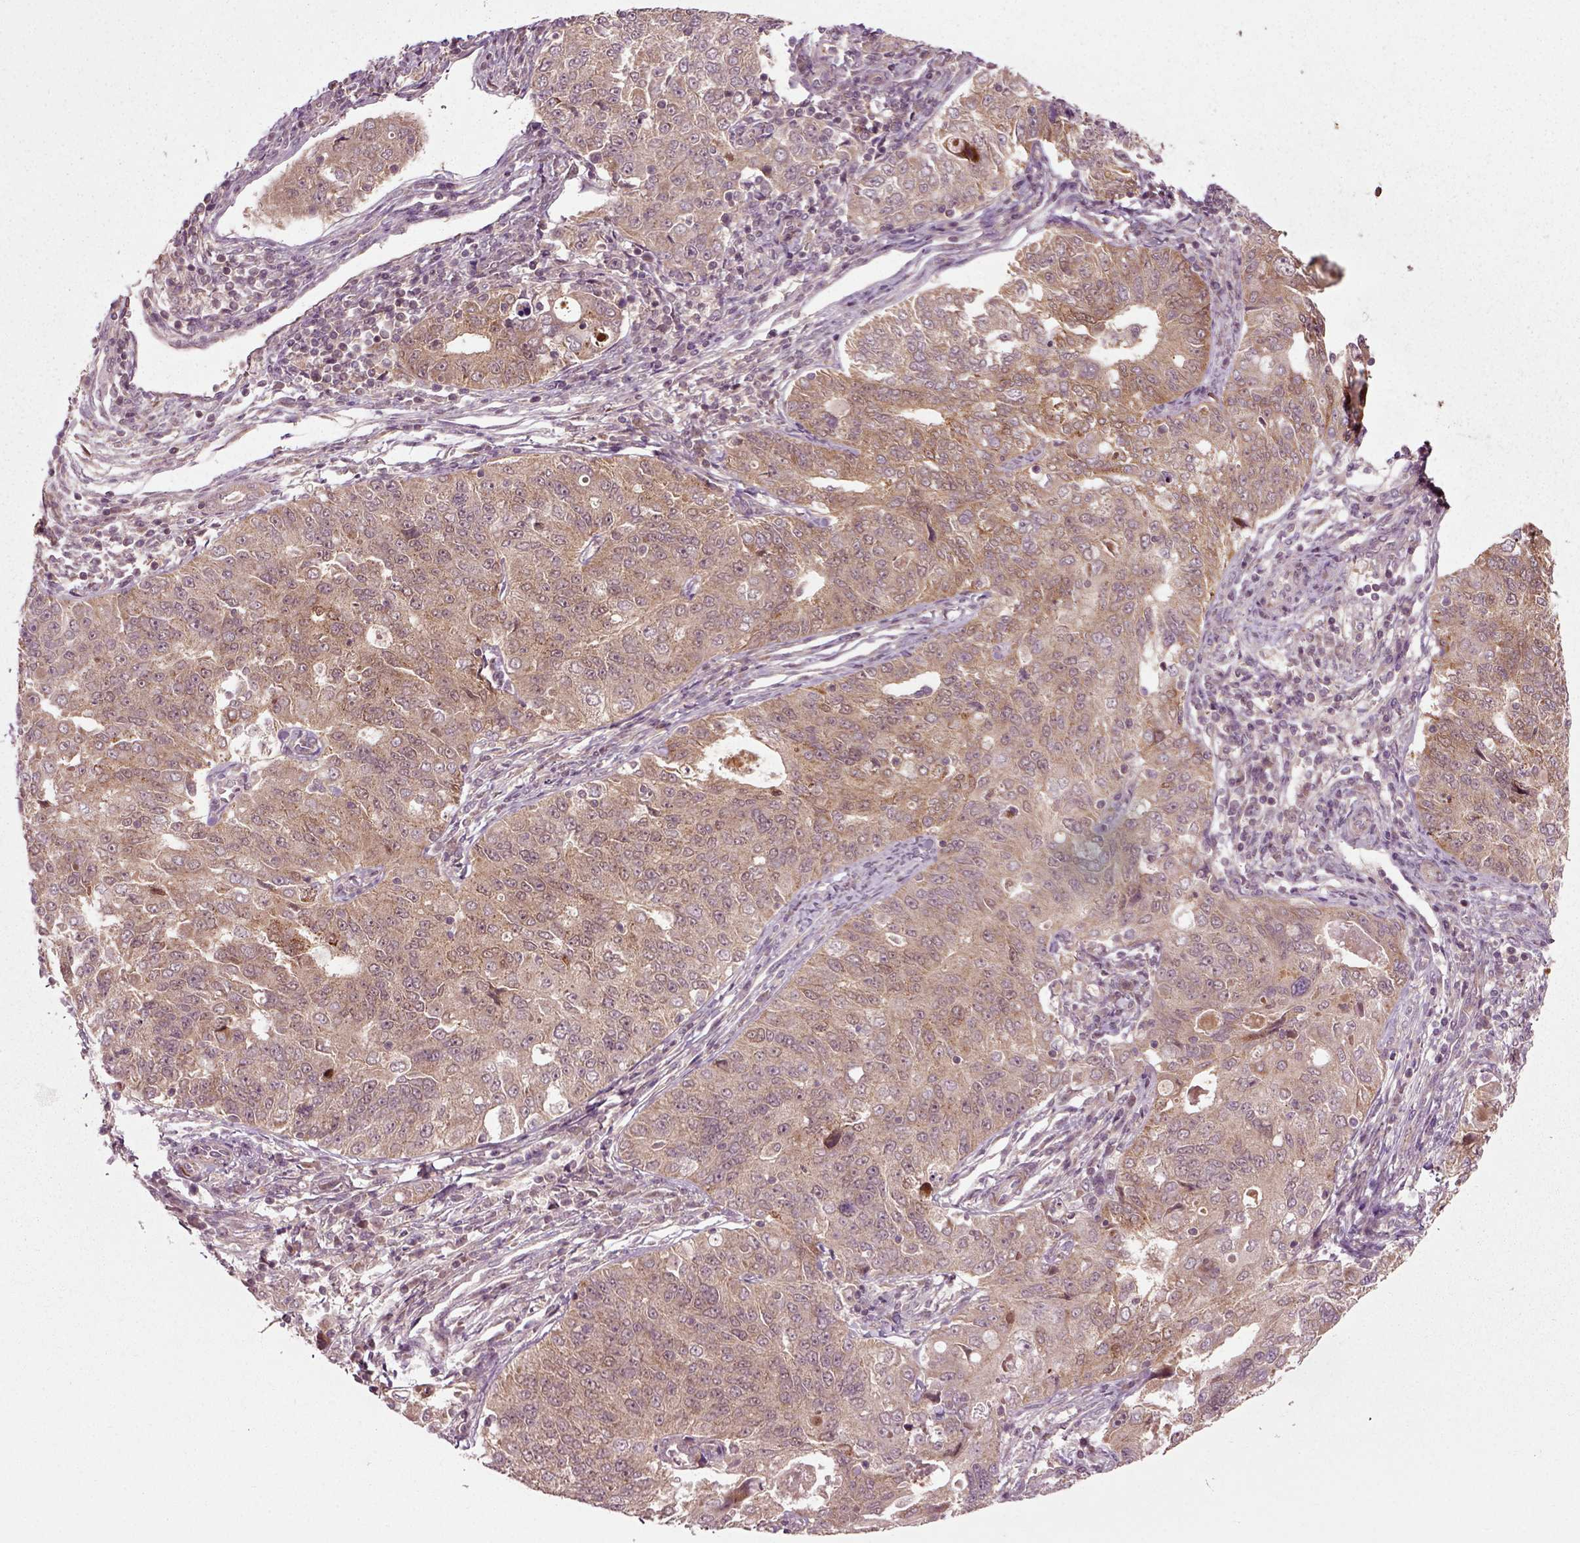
{"staining": {"intensity": "weak", "quantity": ">75%", "location": "cytoplasmic/membranous"}, "tissue": "endometrial cancer", "cell_type": "Tumor cells", "image_type": "cancer", "snomed": [{"axis": "morphology", "description": "Adenocarcinoma, NOS"}, {"axis": "topography", "description": "Endometrium"}], "caption": "Protein expression analysis of endometrial cancer (adenocarcinoma) exhibits weak cytoplasmic/membranous expression in about >75% of tumor cells.", "gene": "PLCD3", "patient": {"sex": "female", "age": 43}}